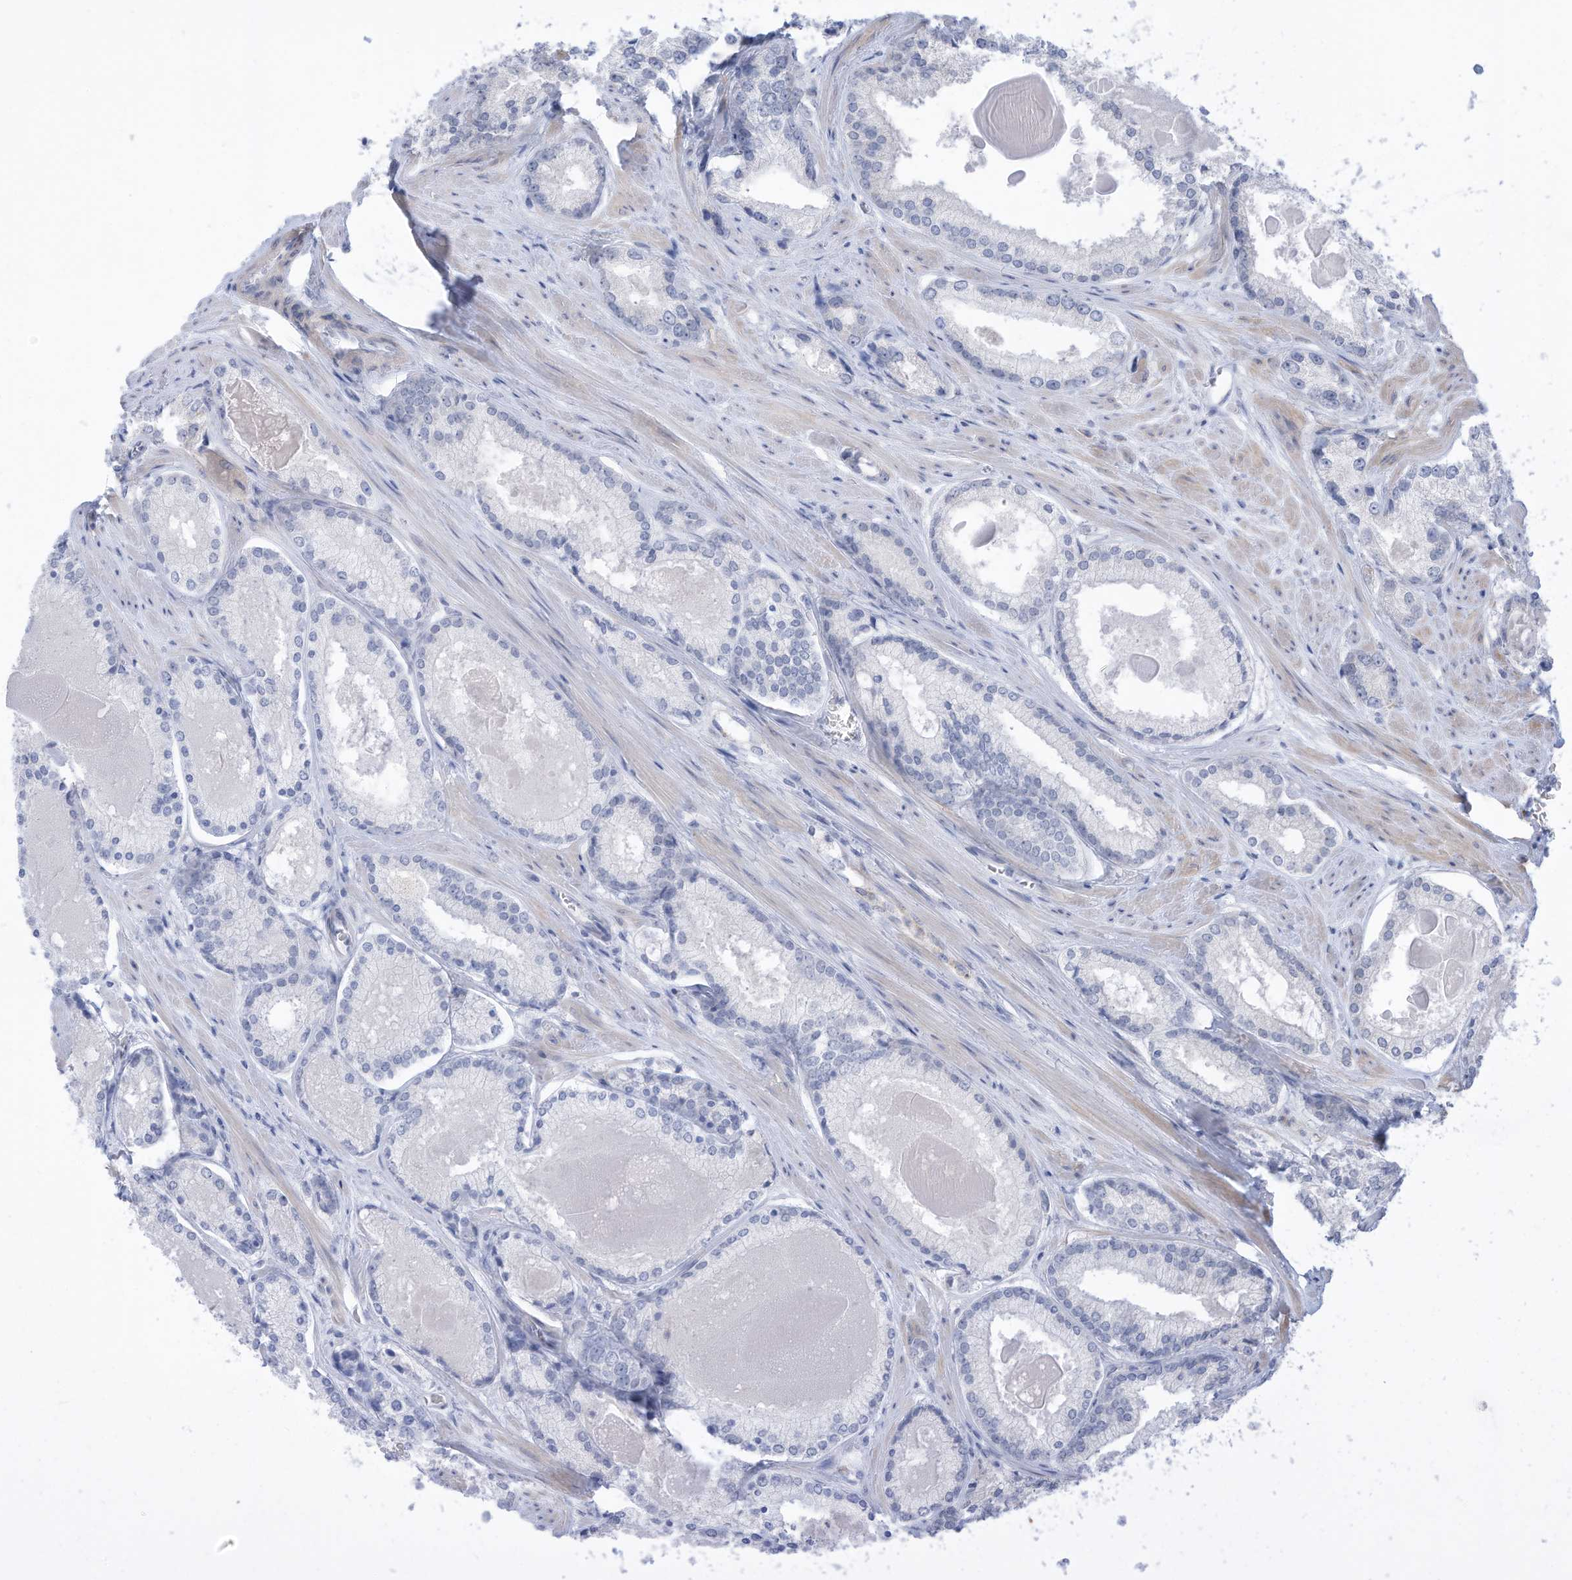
{"staining": {"intensity": "negative", "quantity": "none", "location": "none"}, "tissue": "prostate cancer", "cell_type": "Tumor cells", "image_type": "cancer", "snomed": [{"axis": "morphology", "description": "Adenocarcinoma, Low grade"}, {"axis": "topography", "description": "Prostate"}], "caption": "Tumor cells show no significant positivity in prostate cancer (adenocarcinoma (low-grade)).", "gene": "ZNF292", "patient": {"sex": "male", "age": 54}}